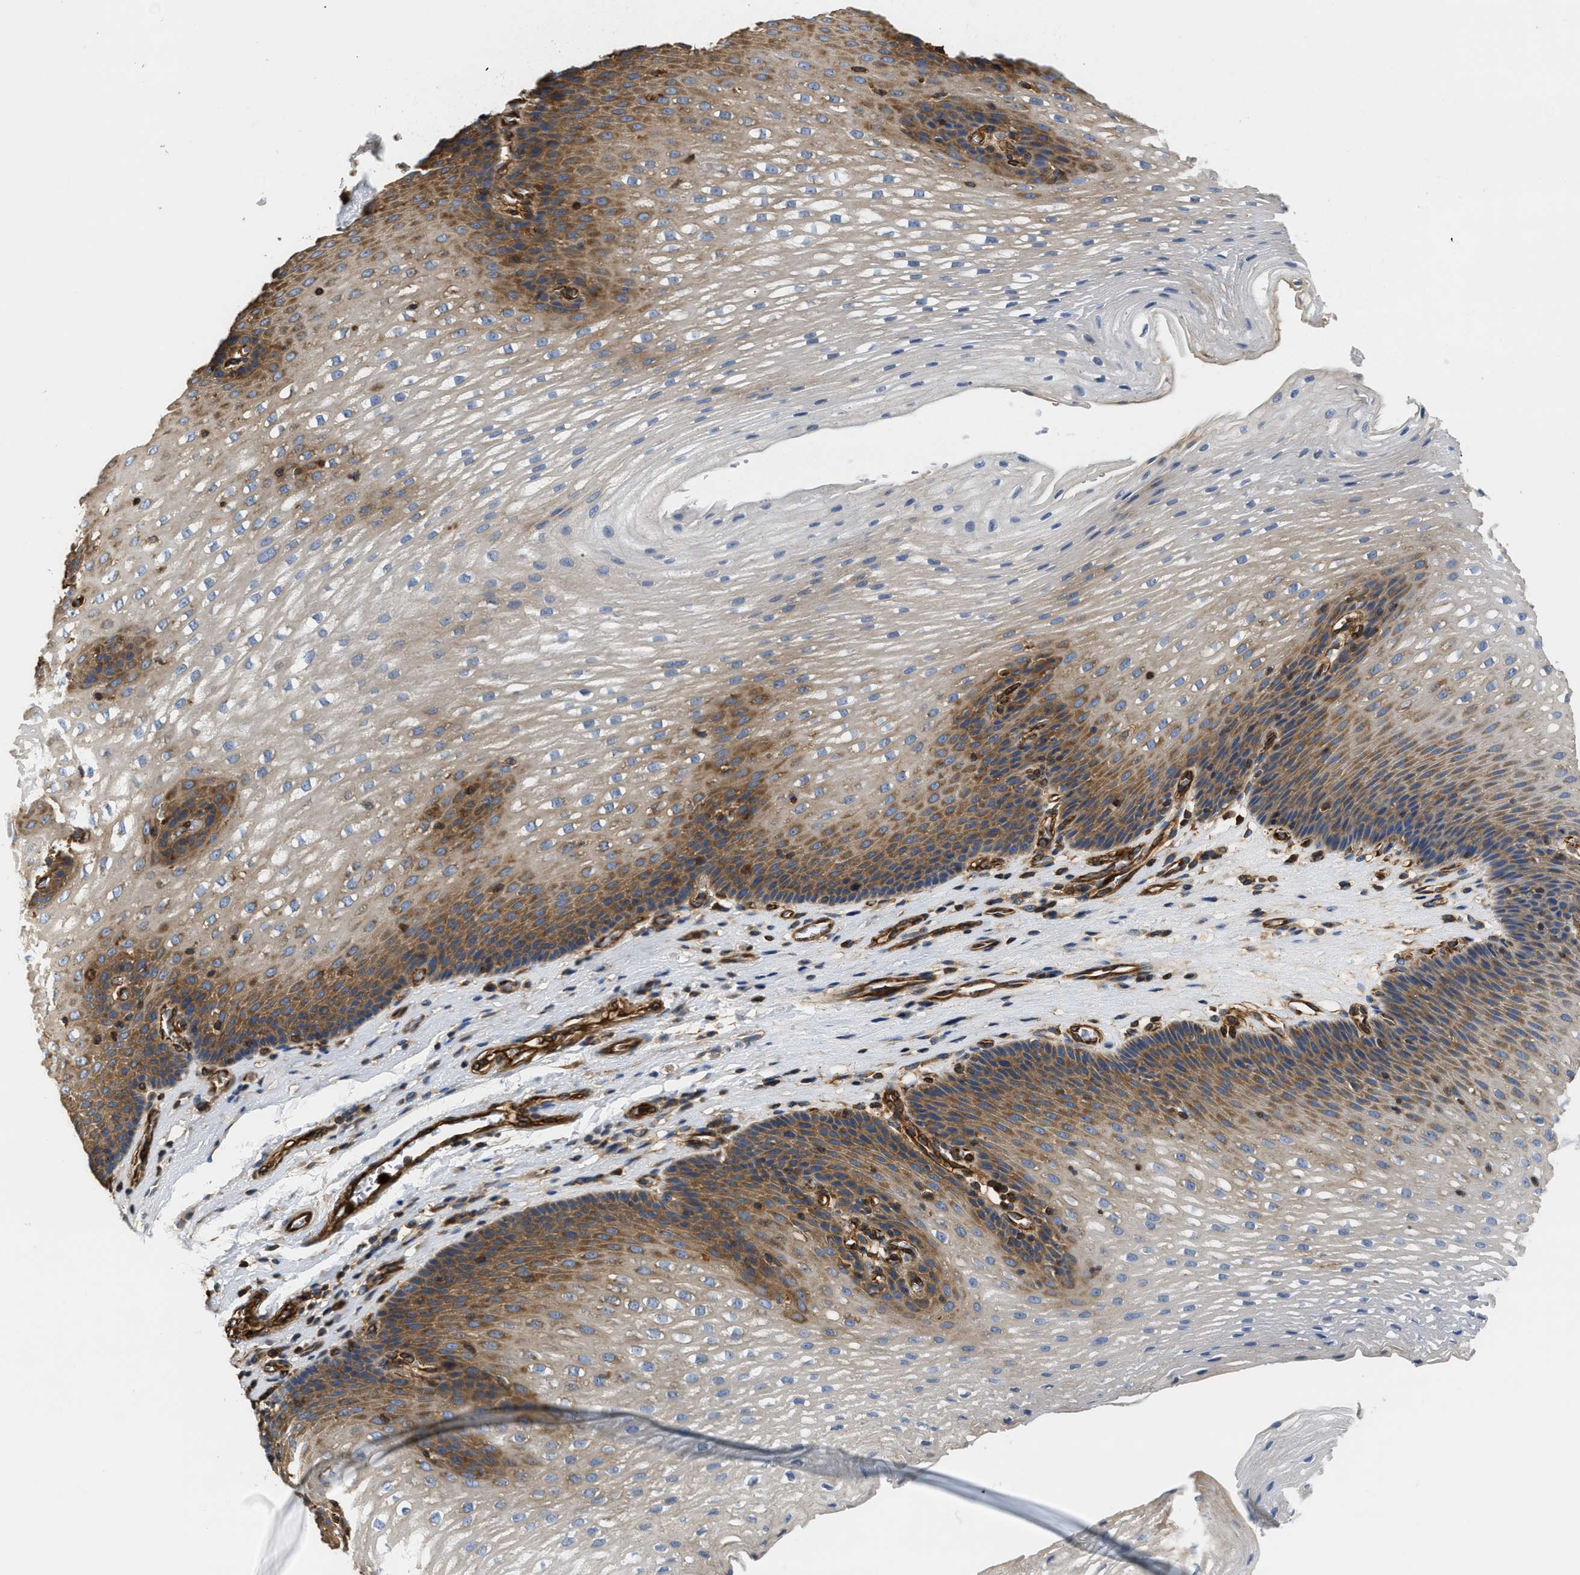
{"staining": {"intensity": "moderate", "quantity": "25%-75%", "location": "cytoplasmic/membranous"}, "tissue": "esophagus", "cell_type": "Squamous epithelial cells", "image_type": "normal", "snomed": [{"axis": "morphology", "description": "Normal tissue, NOS"}, {"axis": "topography", "description": "Esophagus"}], "caption": "Moderate cytoplasmic/membranous staining for a protein is identified in approximately 25%-75% of squamous epithelial cells of unremarkable esophagus using immunohistochemistry.", "gene": "SAMD9L", "patient": {"sex": "male", "age": 48}}